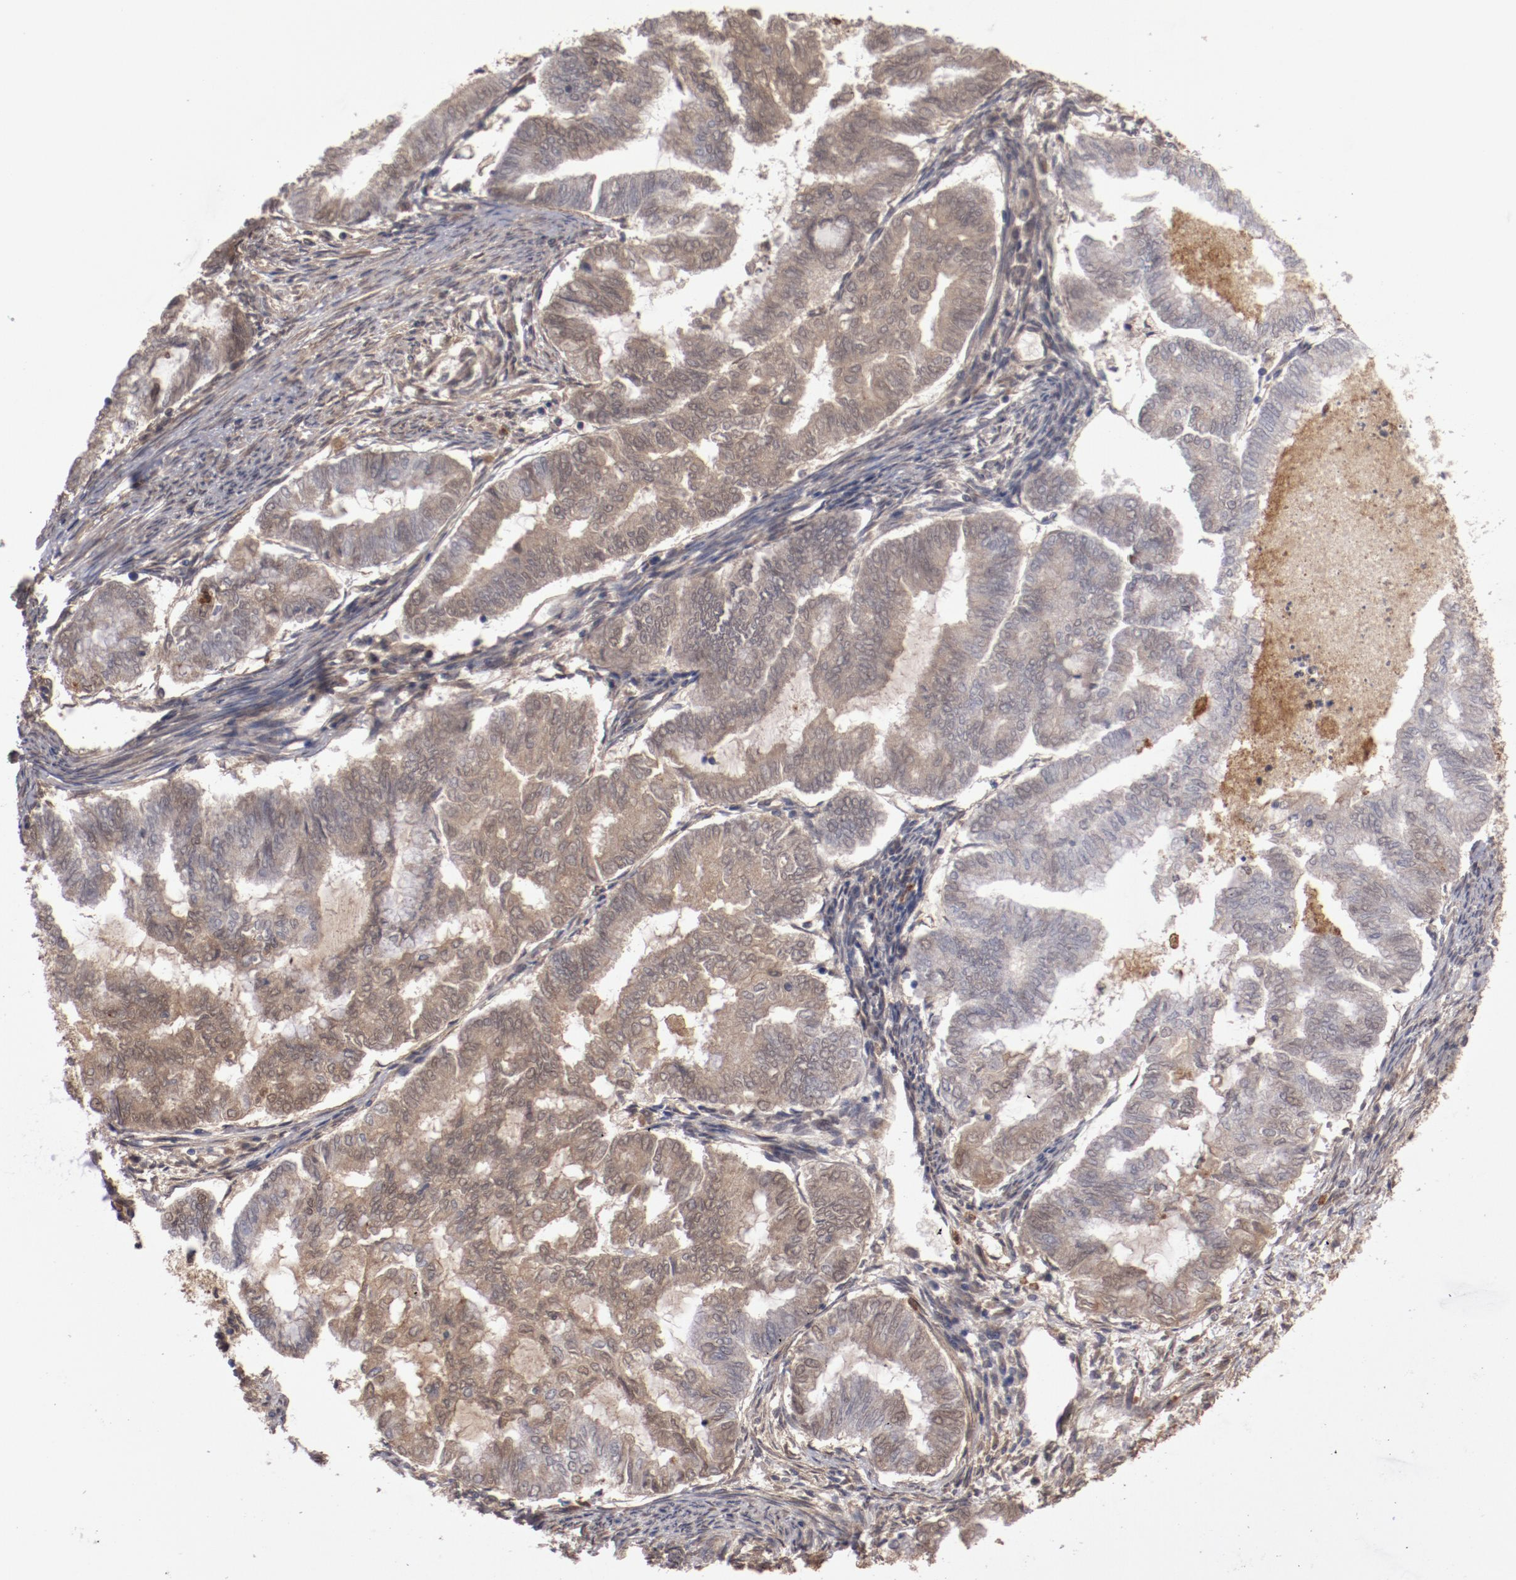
{"staining": {"intensity": "weak", "quantity": "25%-75%", "location": "cytoplasmic/membranous"}, "tissue": "endometrial cancer", "cell_type": "Tumor cells", "image_type": "cancer", "snomed": [{"axis": "morphology", "description": "Adenocarcinoma, NOS"}, {"axis": "topography", "description": "Endometrium"}], "caption": "A brown stain shows weak cytoplasmic/membranous staining of a protein in adenocarcinoma (endometrial) tumor cells.", "gene": "SERPINA7", "patient": {"sex": "female", "age": 79}}